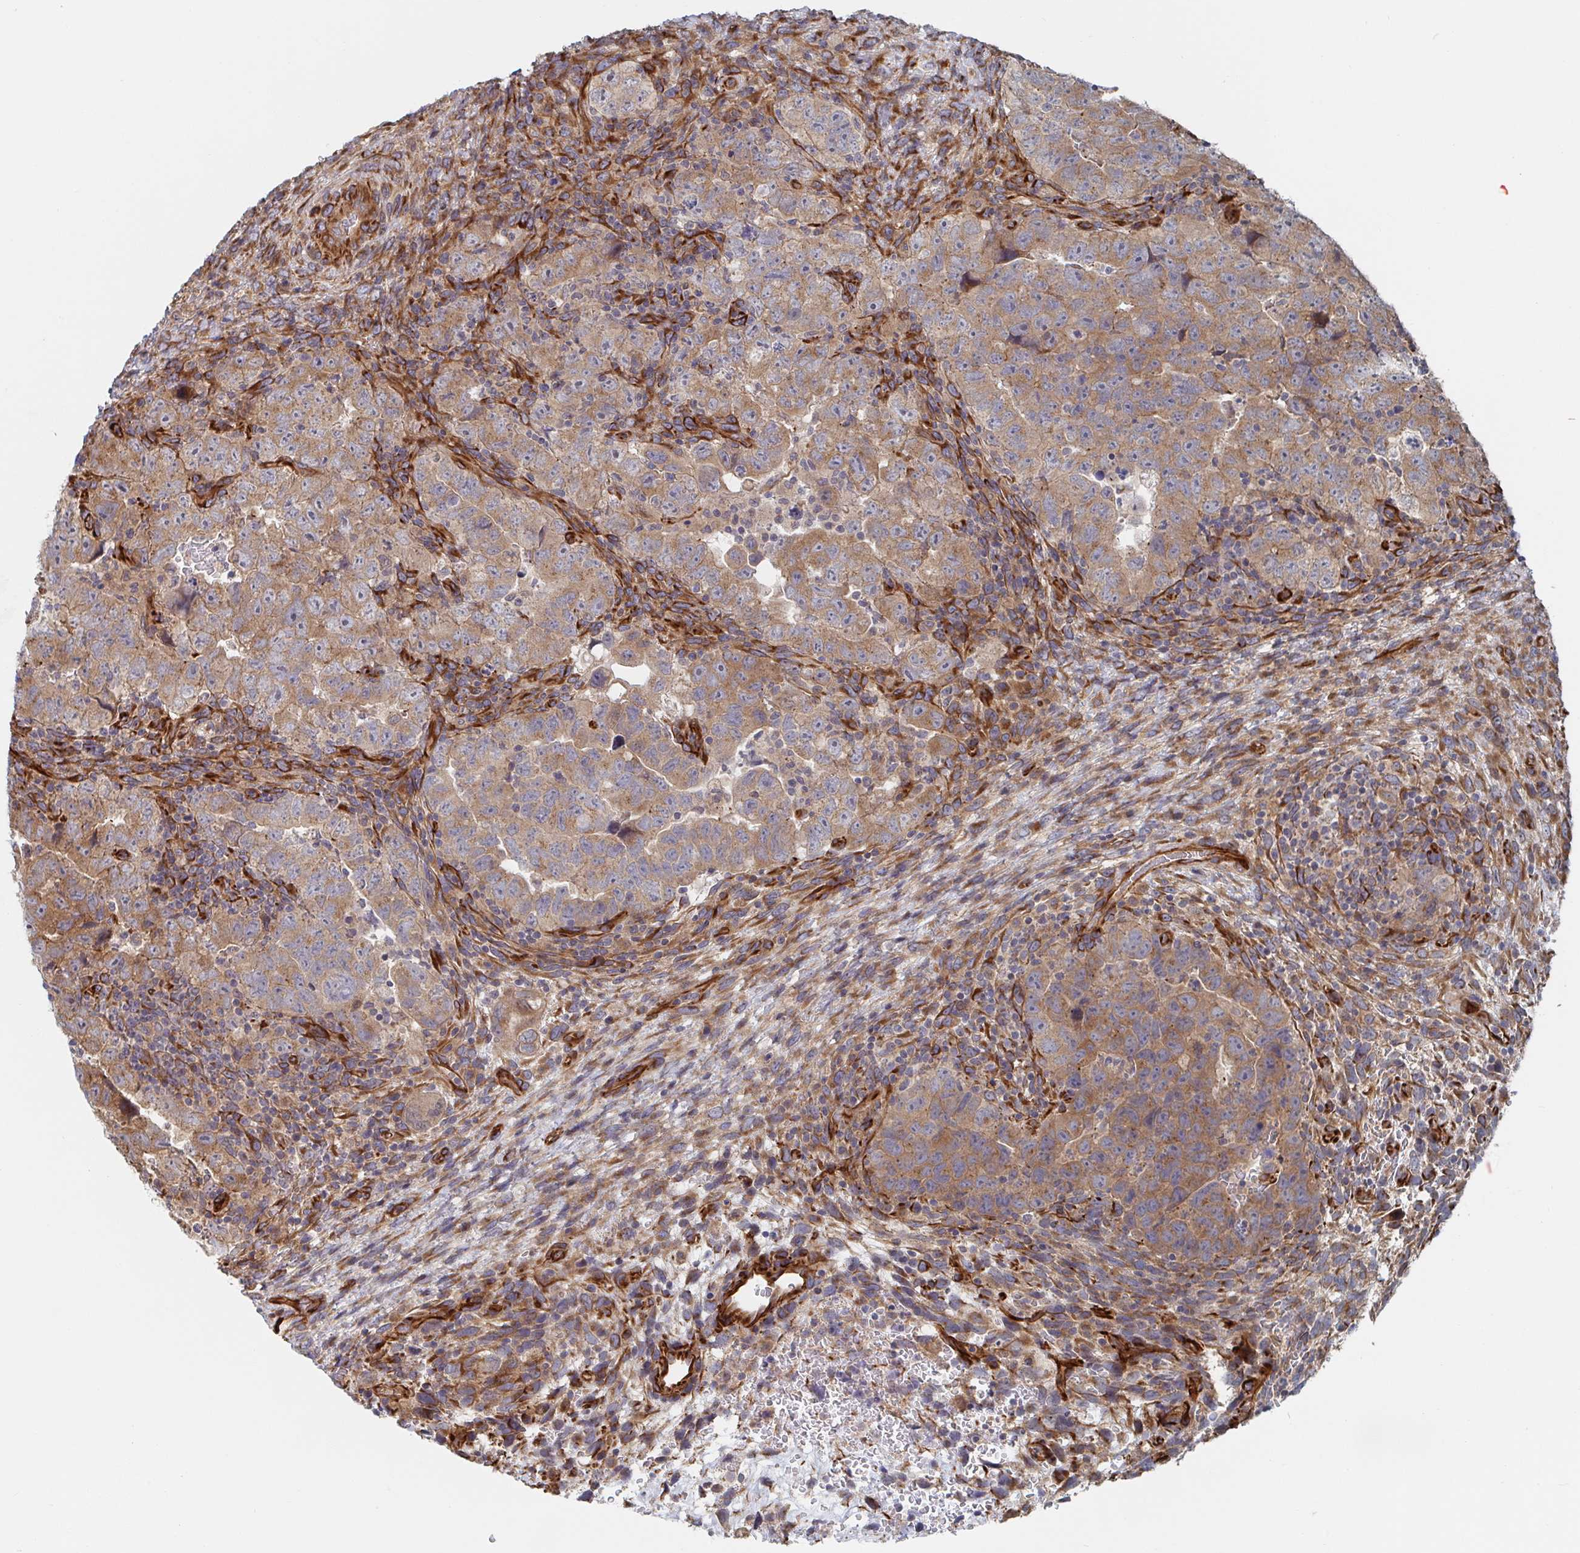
{"staining": {"intensity": "moderate", "quantity": ">75%", "location": "cytoplasmic/membranous"}, "tissue": "testis cancer", "cell_type": "Tumor cells", "image_type": "cancer", "snomed": [{"axis": "morphology", "description": "Carcinoma, Embryonal, NOS"}, {"axis": "topography", "description": "Testis"}], "caption": "Brown immunohistochemical staining in human testis cancer exhibits moderate cytoplasmic/membranous staining in approximately >75% of tumor cells.", "gene": "DVL3", "patient": {"sex": "male", "age": 24}}